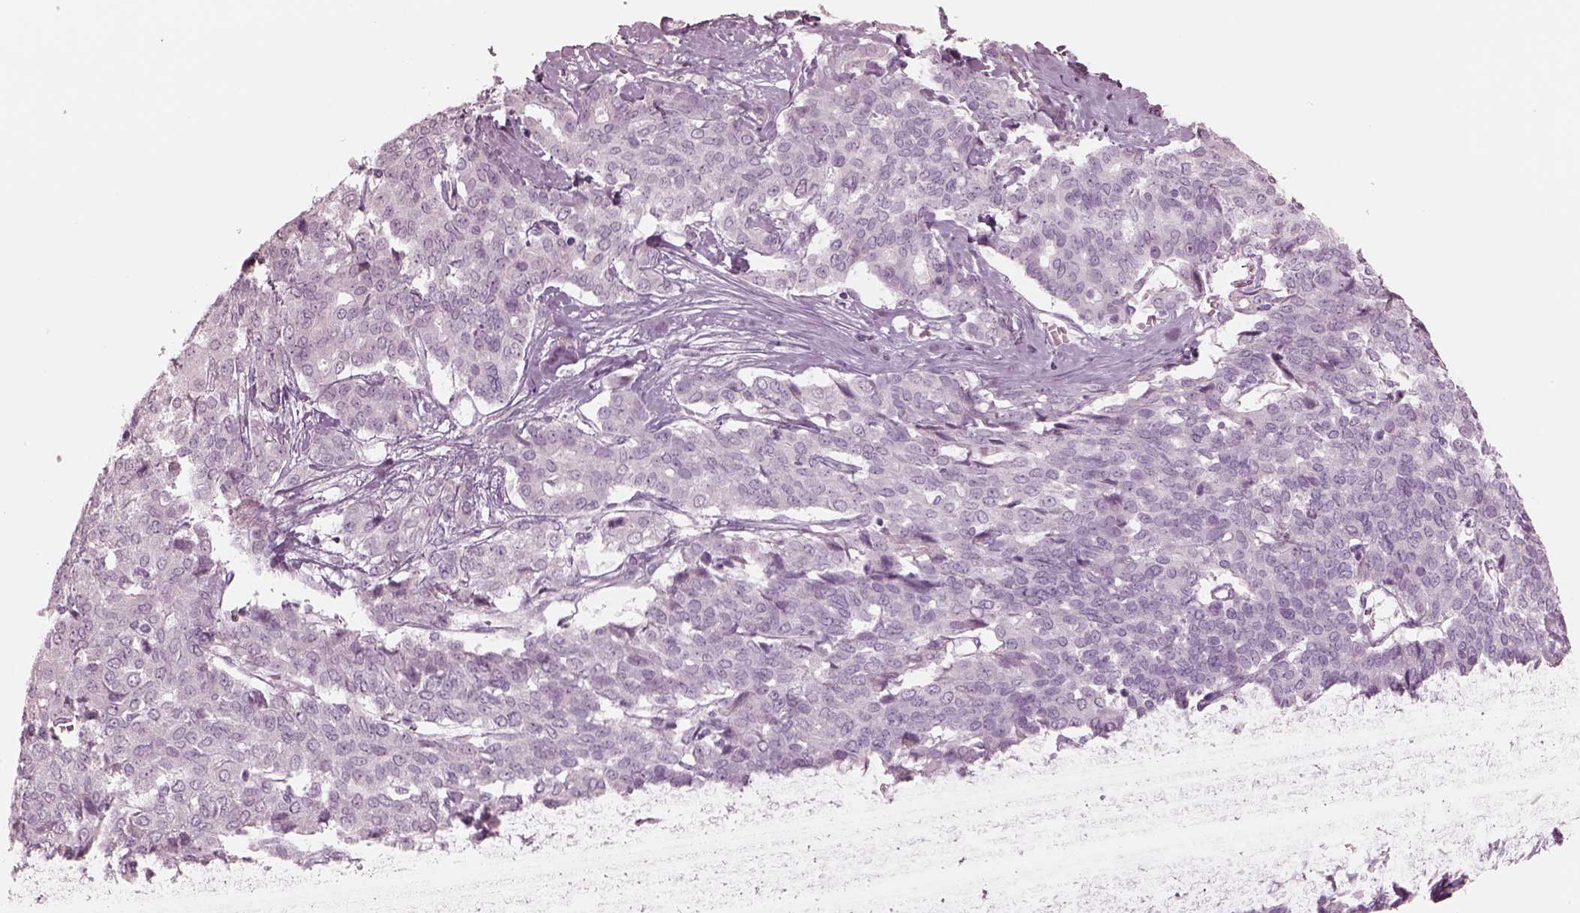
{"staining": {"intensity": "negative", "quantity": "none", "location": "none"}, "tissue": "liver cancer", "cell_type": "Tumor cells", "image_type": "cancer", "snomed": [{"axis": "morphology", "description": "Cholangiocarcinoma"}, {"axis": "topography", "description": "Liver"}], "caption": "Tumor cells show no significant positivity in liver cholangiocarcinoma.", "gene": "KRTAP24-1", "patient": {"sex": "female", "age": 47}}